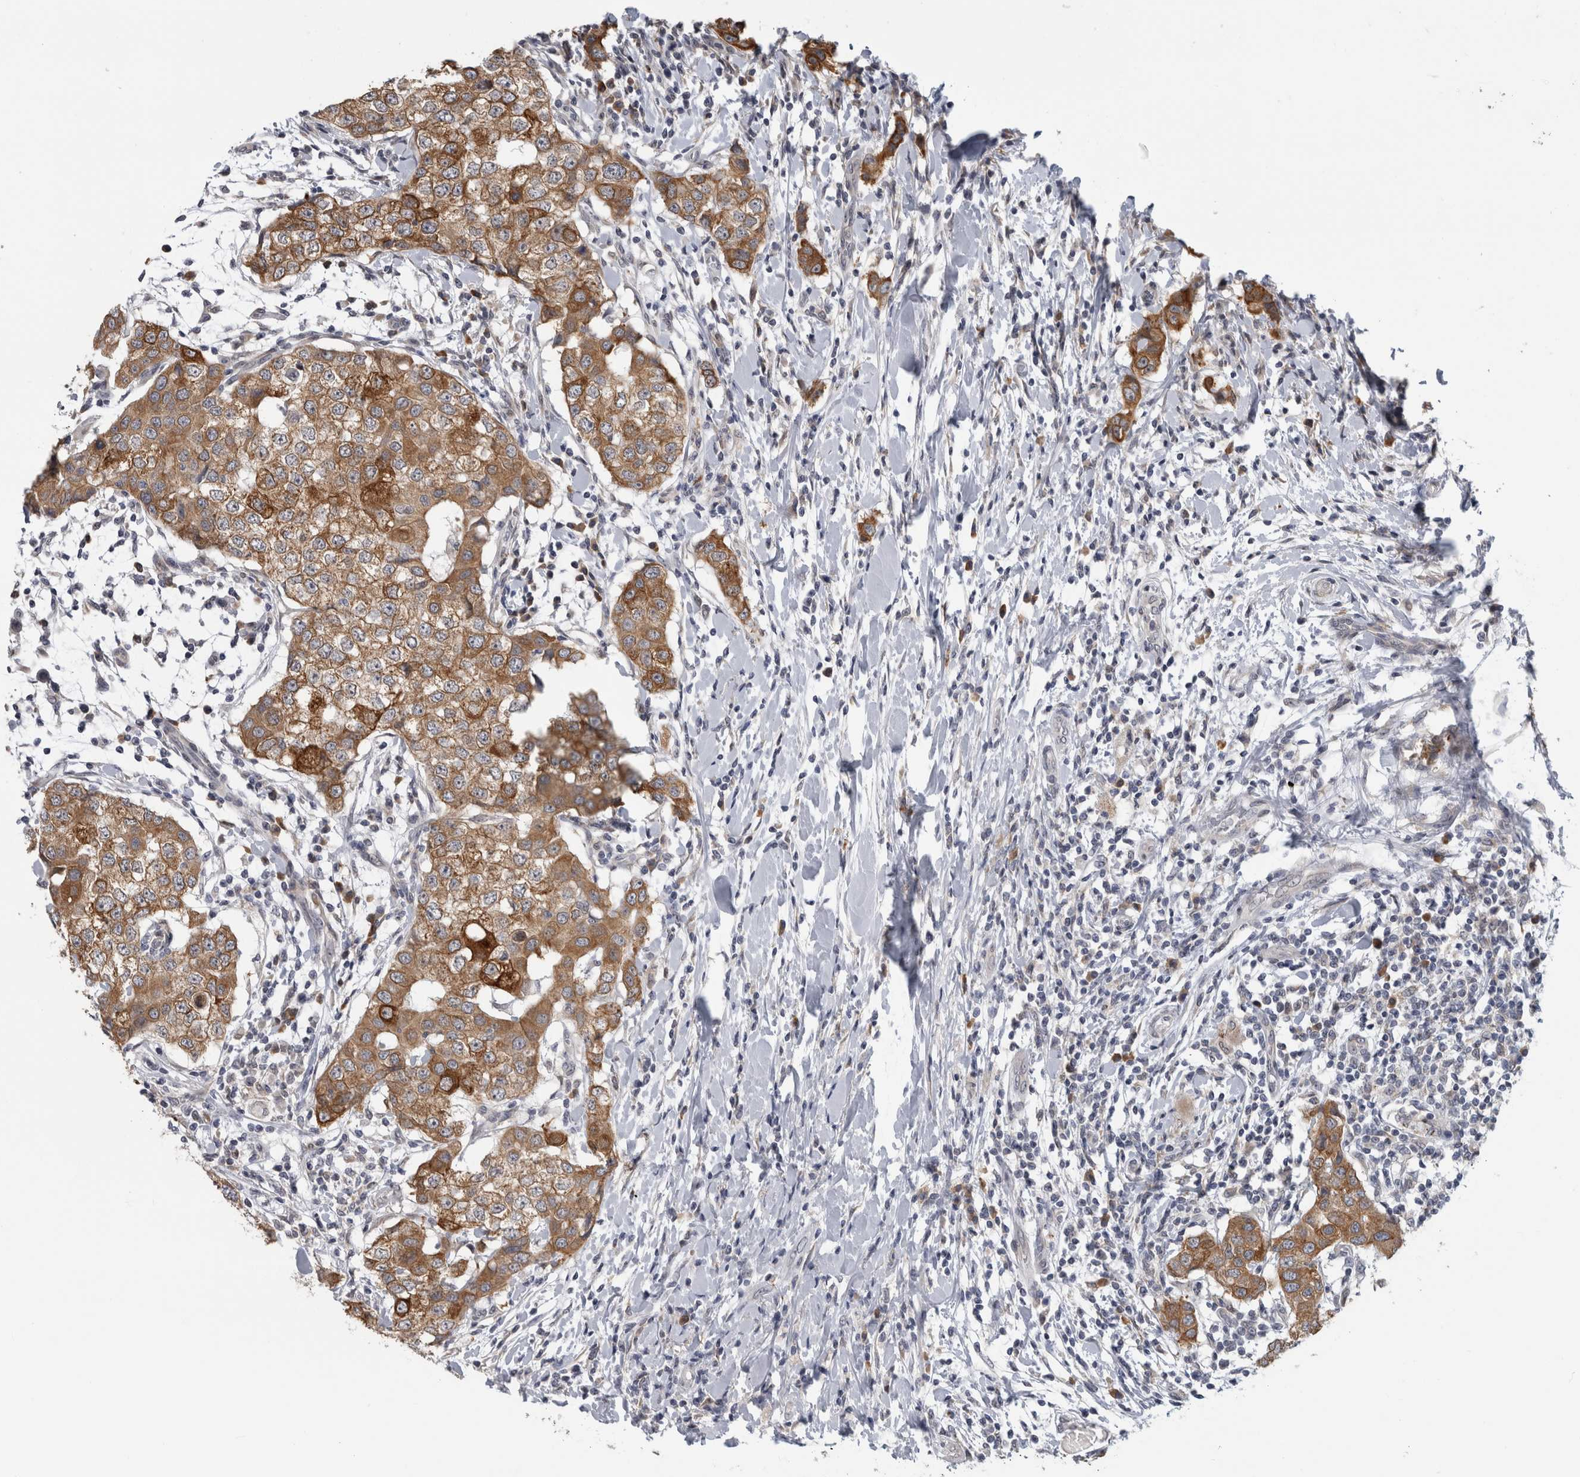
{"staining": {"intensity": "moderate", "quantity": ">75%", "location": "cytoplasmic/membranous"}, "tissue": "breast cancer", "cell_type": "Tumor cells", "image_type": "cancer", "snomed": [{"axis": "morphology", "description": "Duct carcinoma"}, {"axis": "topography", "description": "Breast"}], "caption": "Tumor cells display moderate cytoplasmic/membranous positivity in about >75% of cells in breast cancer (infiltrating ductal carcinoma).", "gene": "TMEM242", "patient": {"sex": "female", "age": 27}}